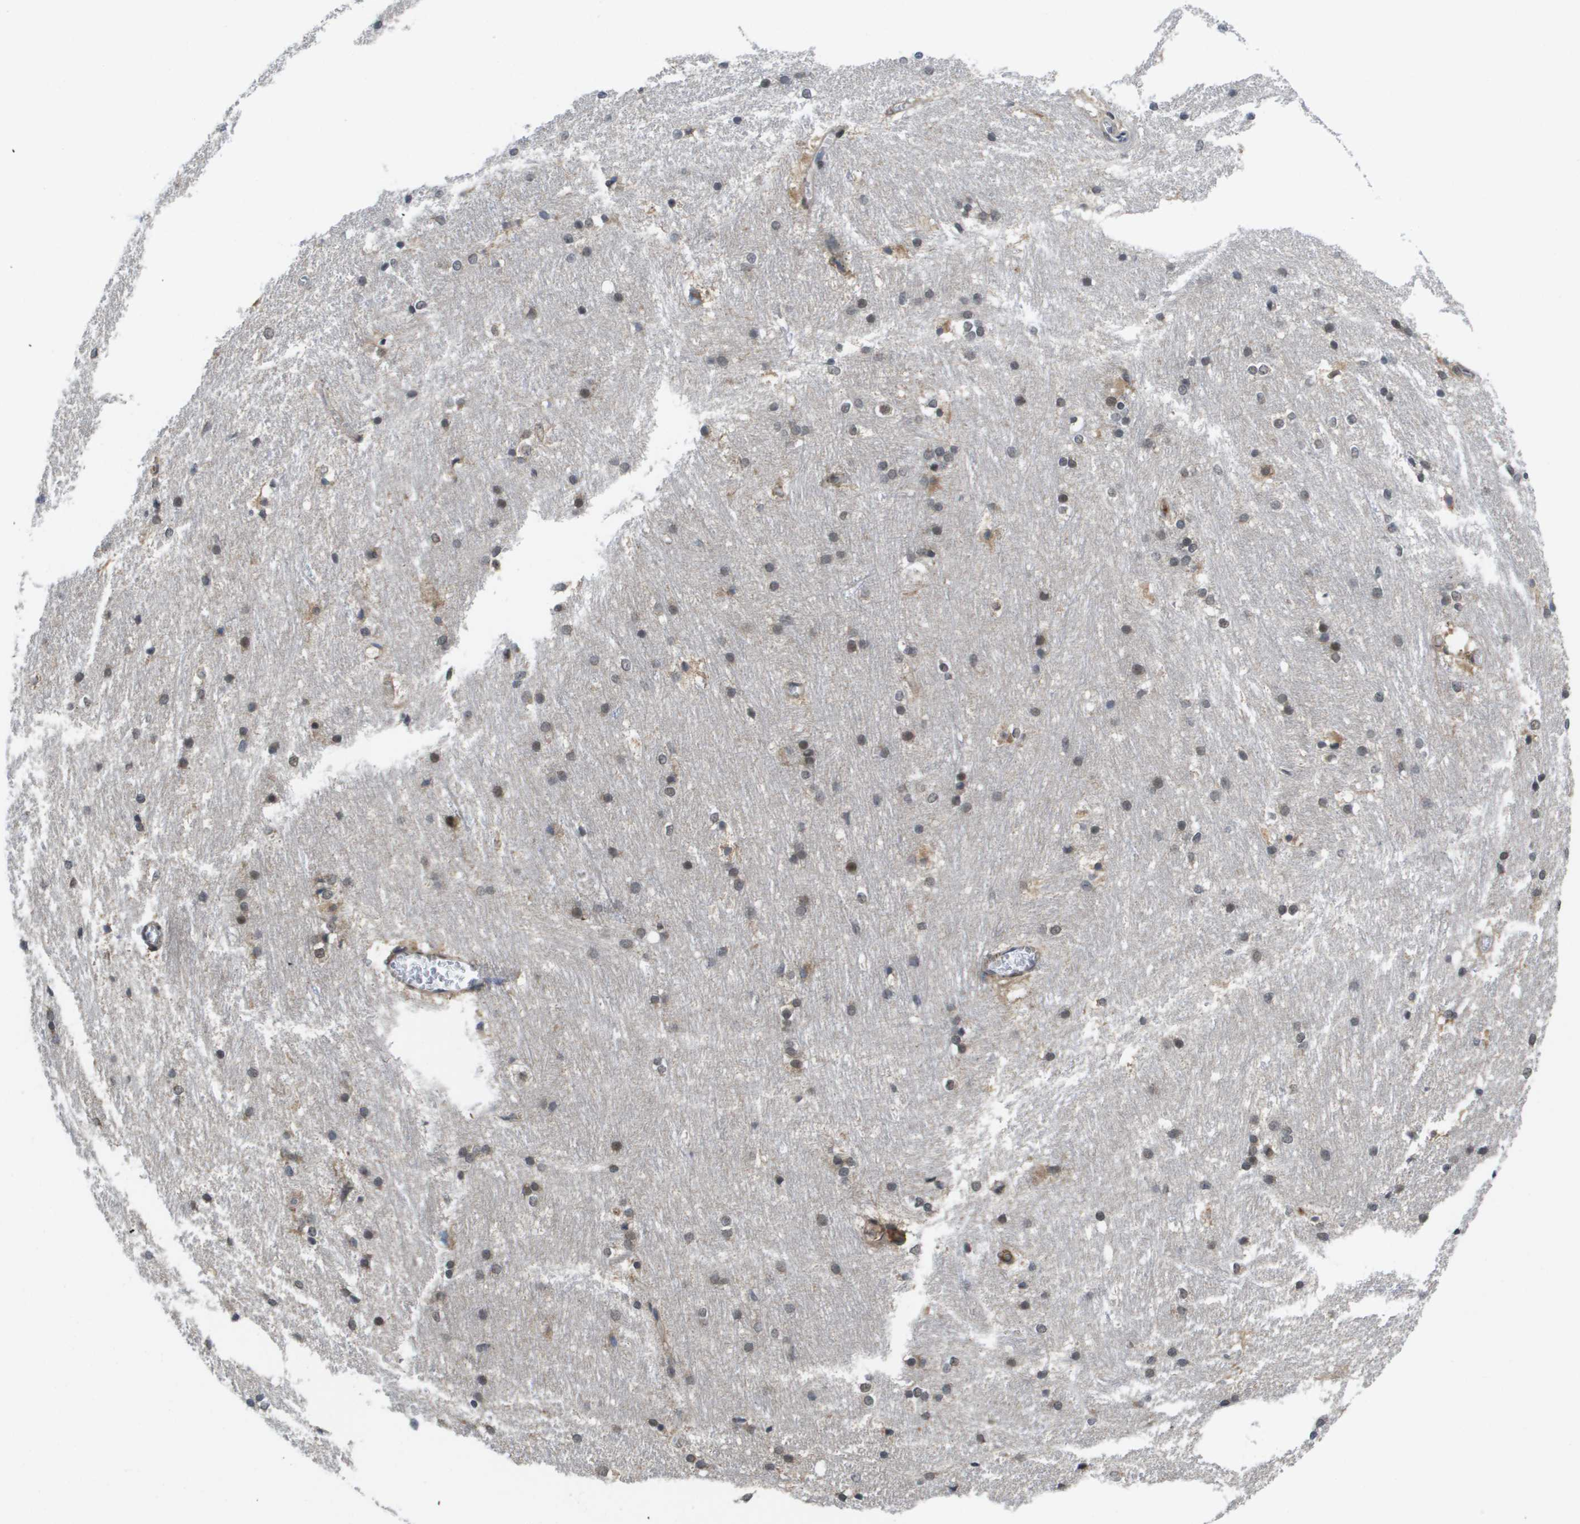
{"staining": {"intensity": "weak", "quantity": "<25%", "location": "nuclear"}, "tissue": "caudate", "cell_type": "Glial cells", "image_type": "normal", "snomed": [{"axis": "morphology", "description": "Normal tissue, NOS"}, {"axis": "topography", "description": "Lateral ventricle wall"}], "caption": "Caudate was stained to show a protein in brown. There is no significant positivity in glial cells. The staining is performed using DAB brown chromogen with nuclei counter-stained in using hematoxylin.", "gene": "AMBRA1", "patient": {"sex": "female", "age": 19}}